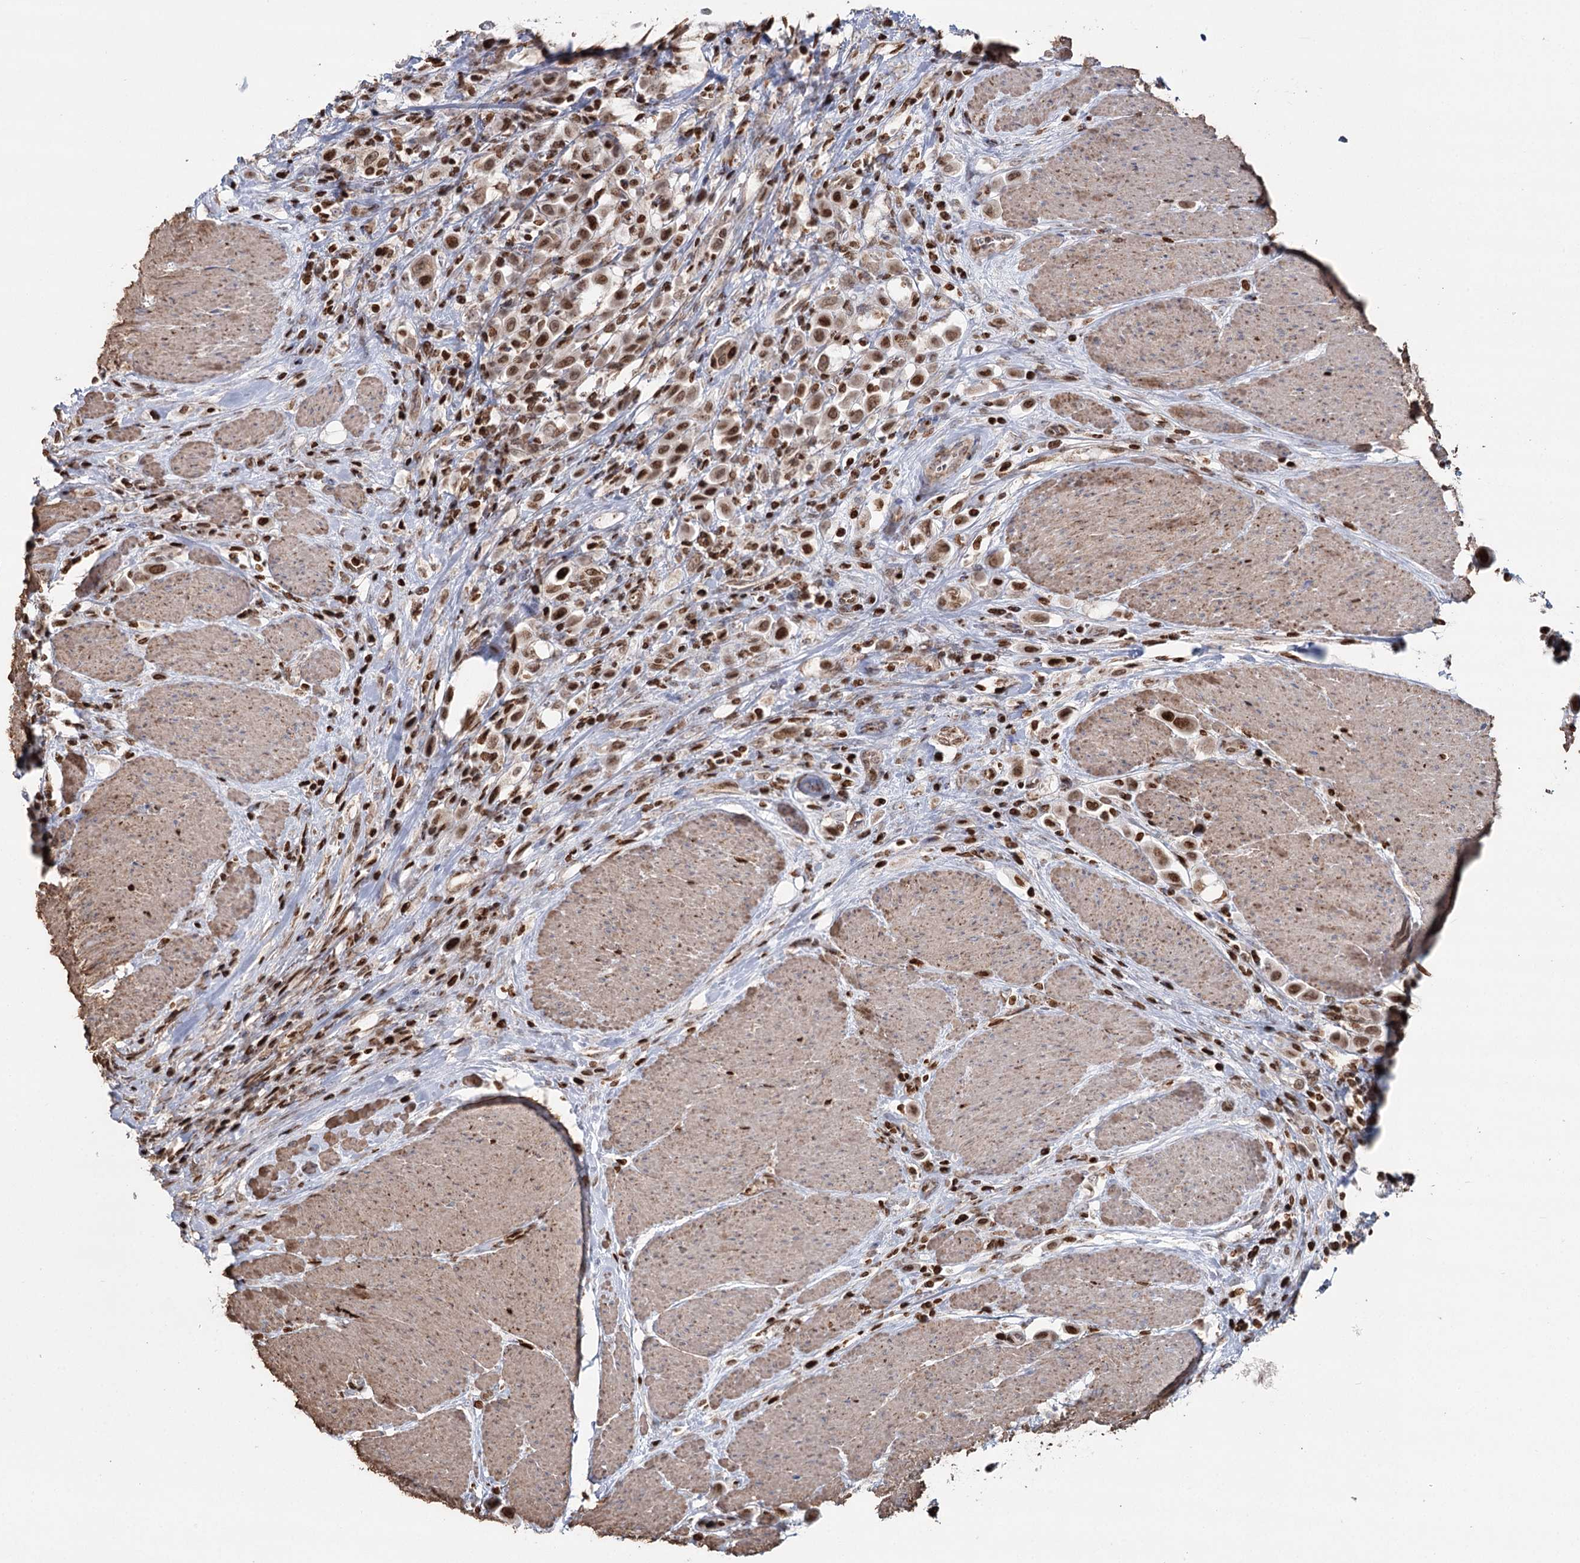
{"staining": {"intensity": "moderate", "quantity": ">75%", "location": "nuclear"}, "tissue": "urothelial cancer", "cell_type": "Tumor cells", "image_type": "cancer", "snomed": [{"axis": "morphology", "description": "Urothelial carcinoma, High grade"}, {"axis": "topography", "description": "Urinary bladder"}], "caption": "Immunohistochemistry (IHC) (DAB) staining of high-grade urothelial carcinoma exhibits moderate nuclear protein expression in approximately >75% of tumor cells. Nuclei are stained in blue.", "gene": "PDHX", "patient": {"sex": "male", "age": 50}}